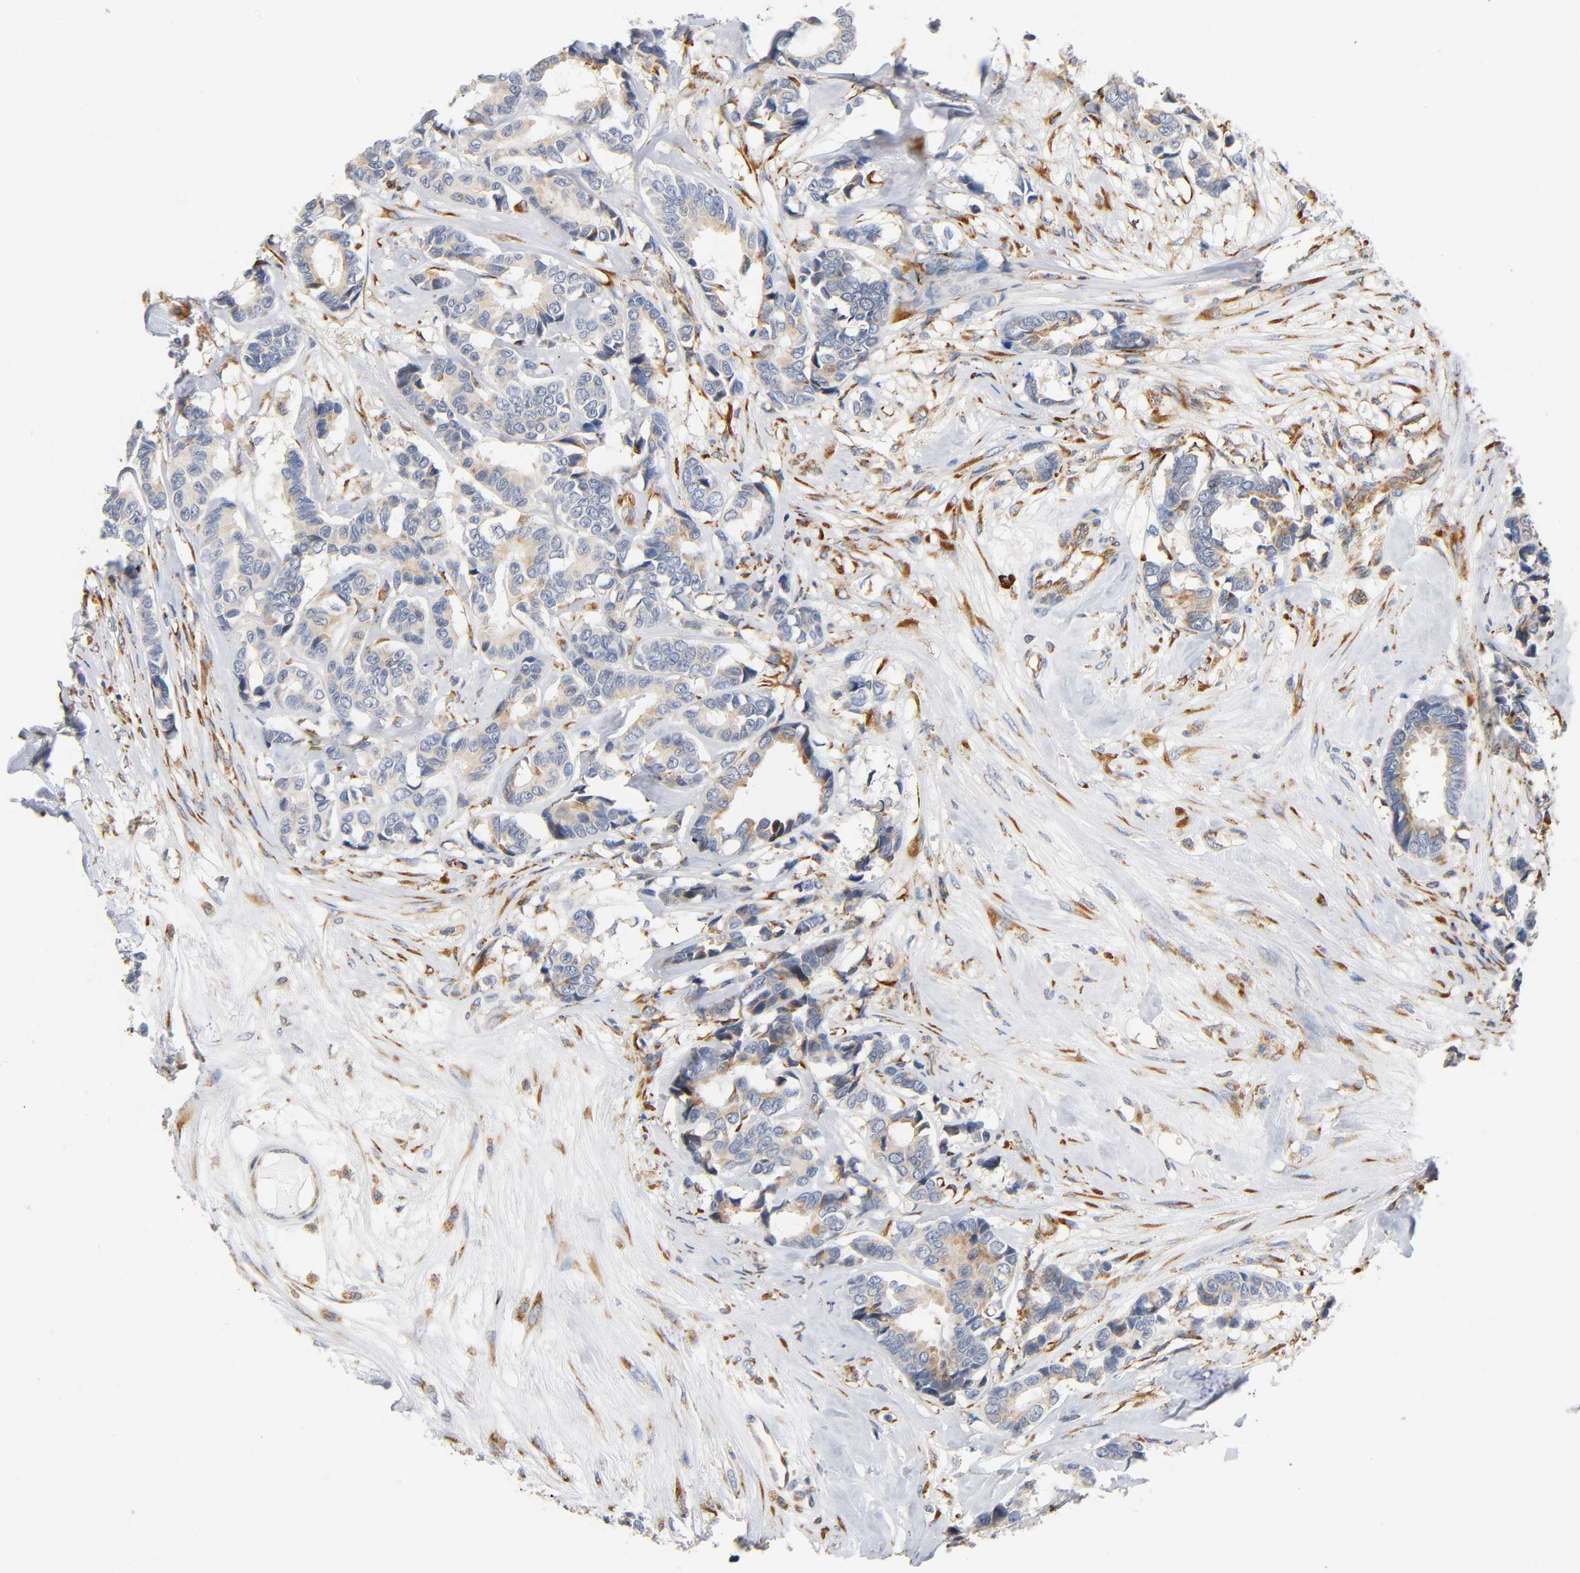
{"staining": {"intensity": "weak", "quantity": "25%-75%", "location": "cytoplasmic/membranous"}, "tissue": "breast cancer", "cell_type": "Tumor cells", "image_type": "cancer", "snomed": [{"axis": "morphology", "description": "Duct carcinoma"}, {"axis": "topography", "description": "Breast"}], "caption": "Immunohistochemistry (IHC) of intraductal carcinoma (breast) exhibits low levels of weak cytoplasmic/membranous positivity in approximately 25%-75% of tumor cells. The protein is shown in brown color, while the nuclei are stained blue.", "gene": "UCKL1", "patient": {"sex": "female", "age": 87}}